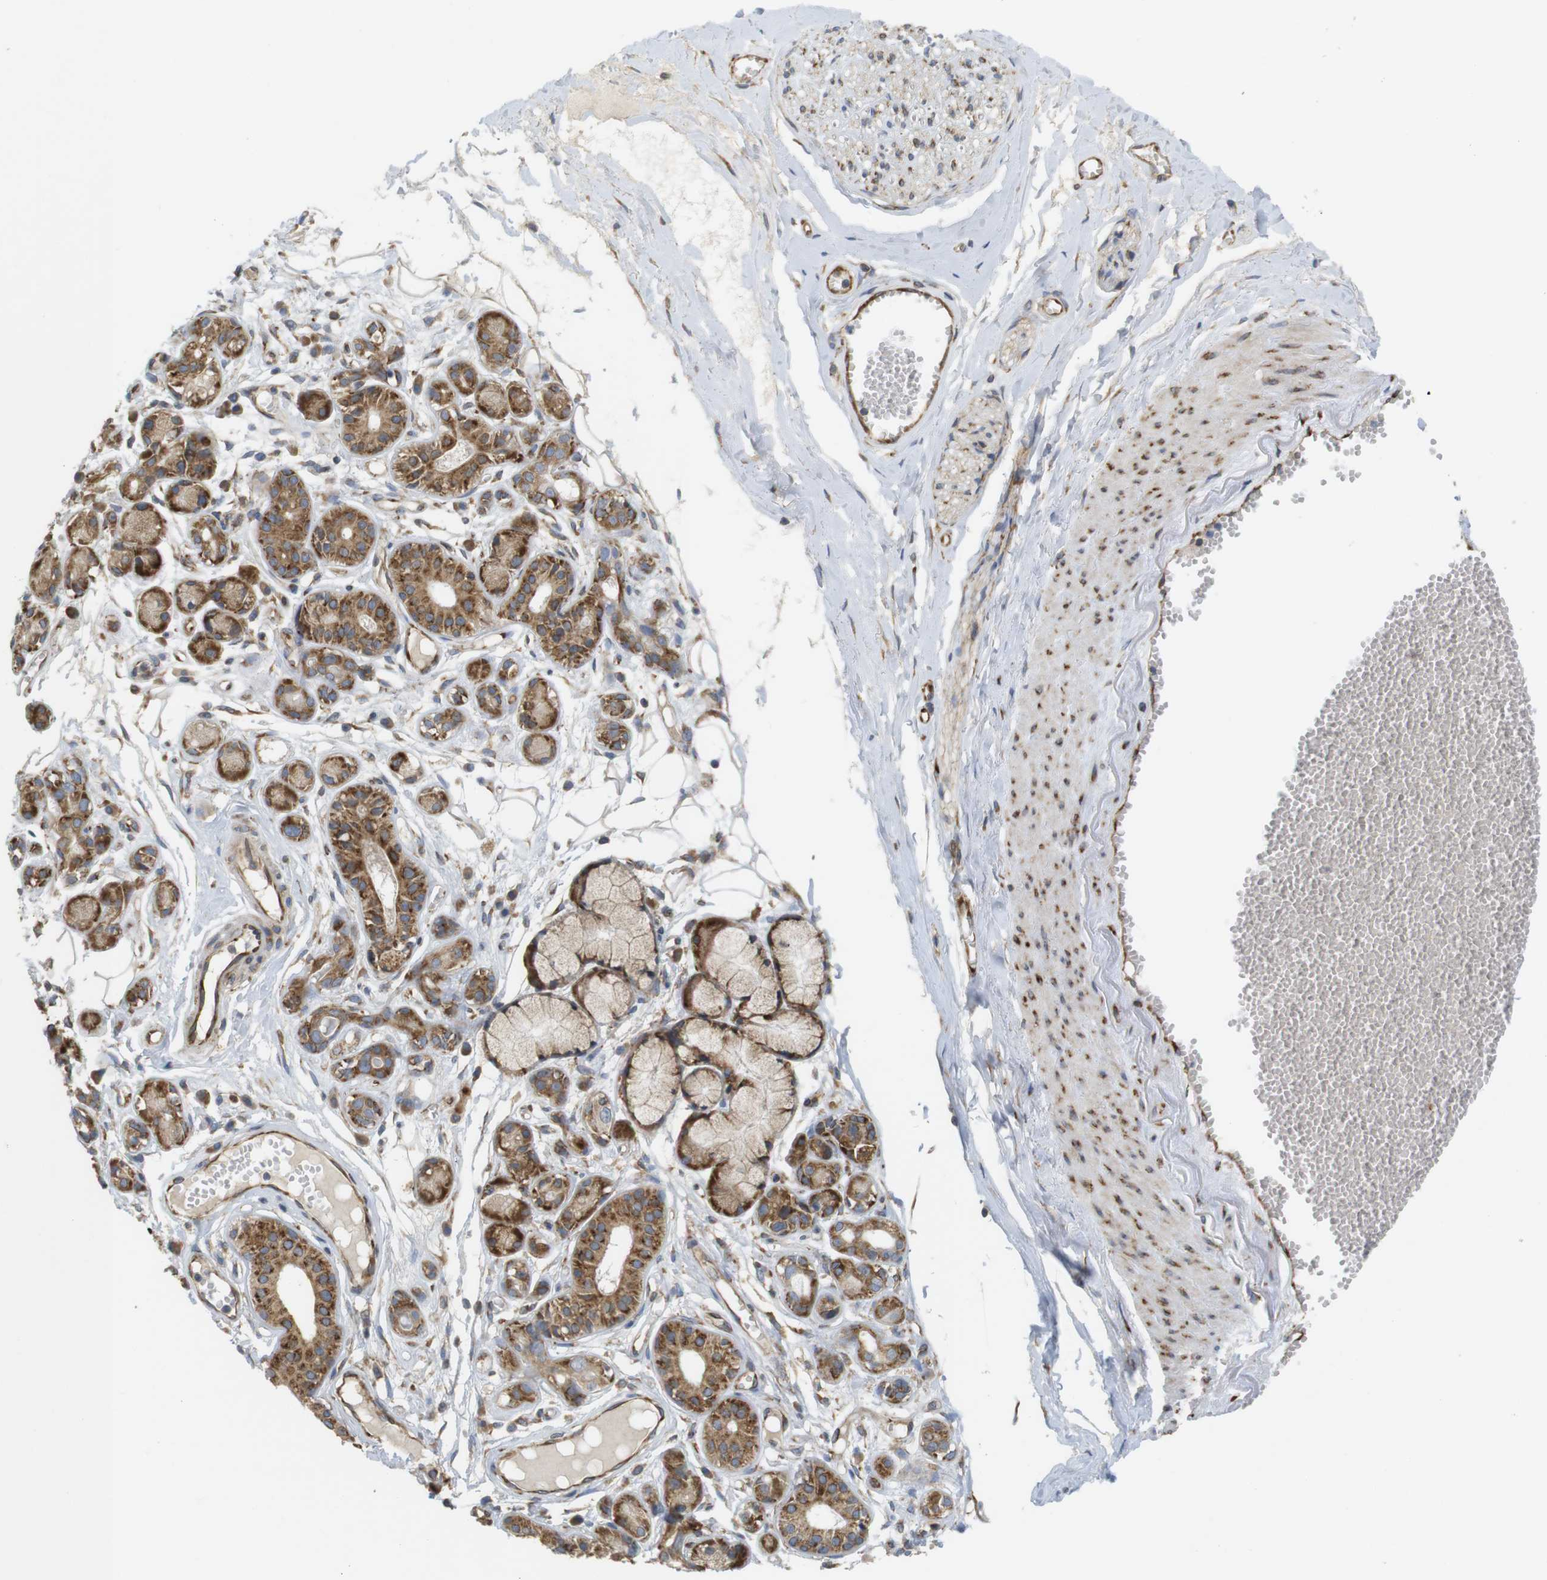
{"staining": {"intensity": "moderate", "quantity": ">75%", "location": "cytoplasmic/membranous"}, "tissue": "adipose tissue", "cell_type": "Adipocytes", "image_type": "normal", "snomed": [{"axis": "morphology", "description": "Normal tissue, NOS"}, {"axis": "morphology", "description": "Inflammation, NOS"}, {"axis": "topography", "description": "Salivary gland"}, {"axis": "topography", "description": "Peripheral nerve tissue"}], "caption": "A micrograph showing moderate cytoplasmic/membranous positivity in about >75% of adipocytes in normal adipose tissue, as visualized by brown immunohistochemical staining.", "gene": "PCNX2", "patient": {"sex": "female", "age": 75}}